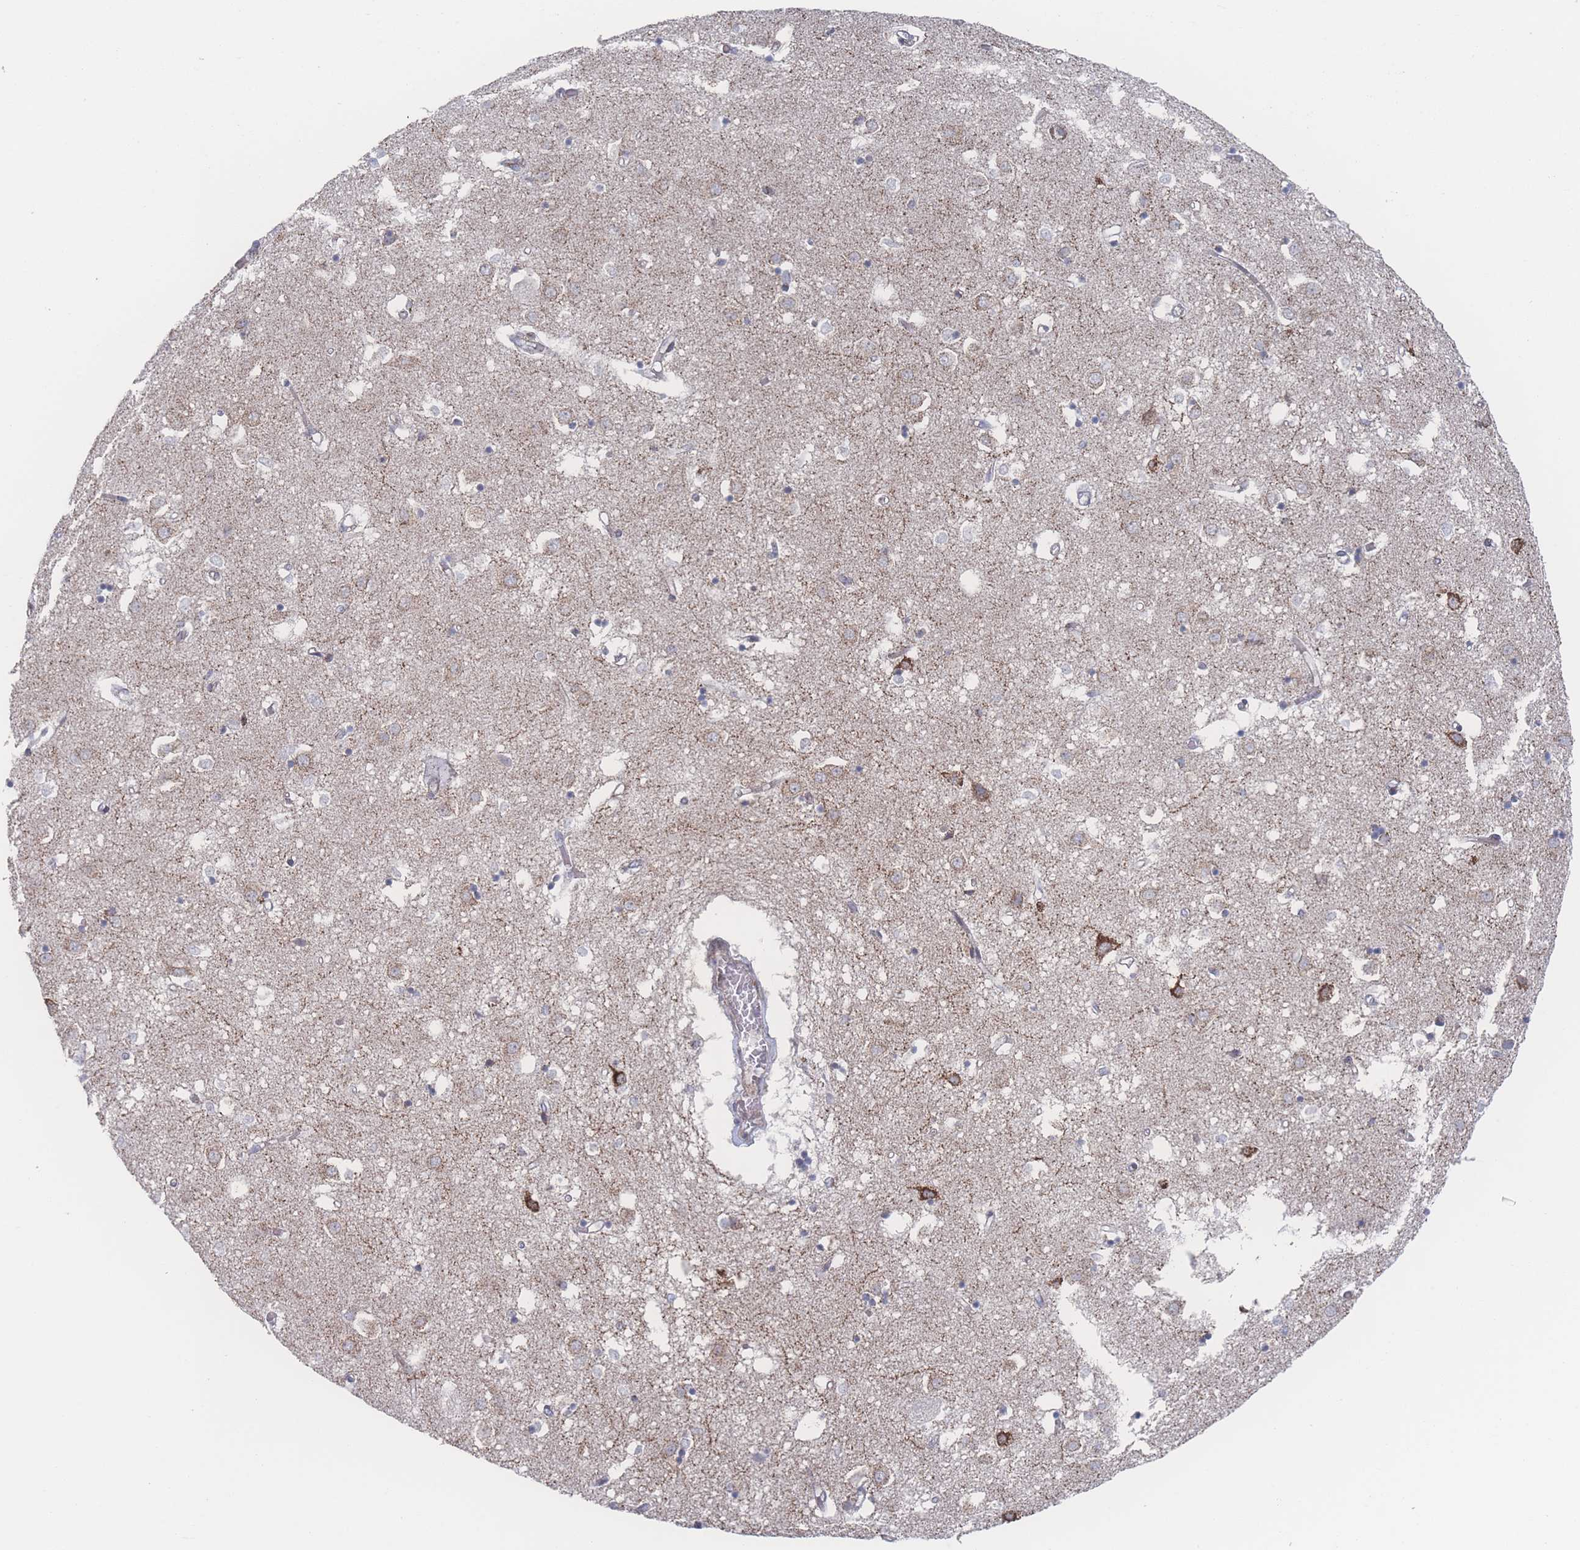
{"staining": {"intensity": "weak", "quantity": "<25%", "location": "cytoplasmic/membranous"}, "tissue": "caudate", "cell_type": "Glial cells", "image_type": "normal", "snomed": [{"axis": "morphology", "description": "Normal tissue, NOS"}, {"axis": "topography", "description": "Lateral ventricle wall"}], "caption": "Normal caudate was stained to show a protein in brown. There is no significant expression in glial cells.", "gene": "PEX14", "patient": {"sex": "male", "age": 70}}